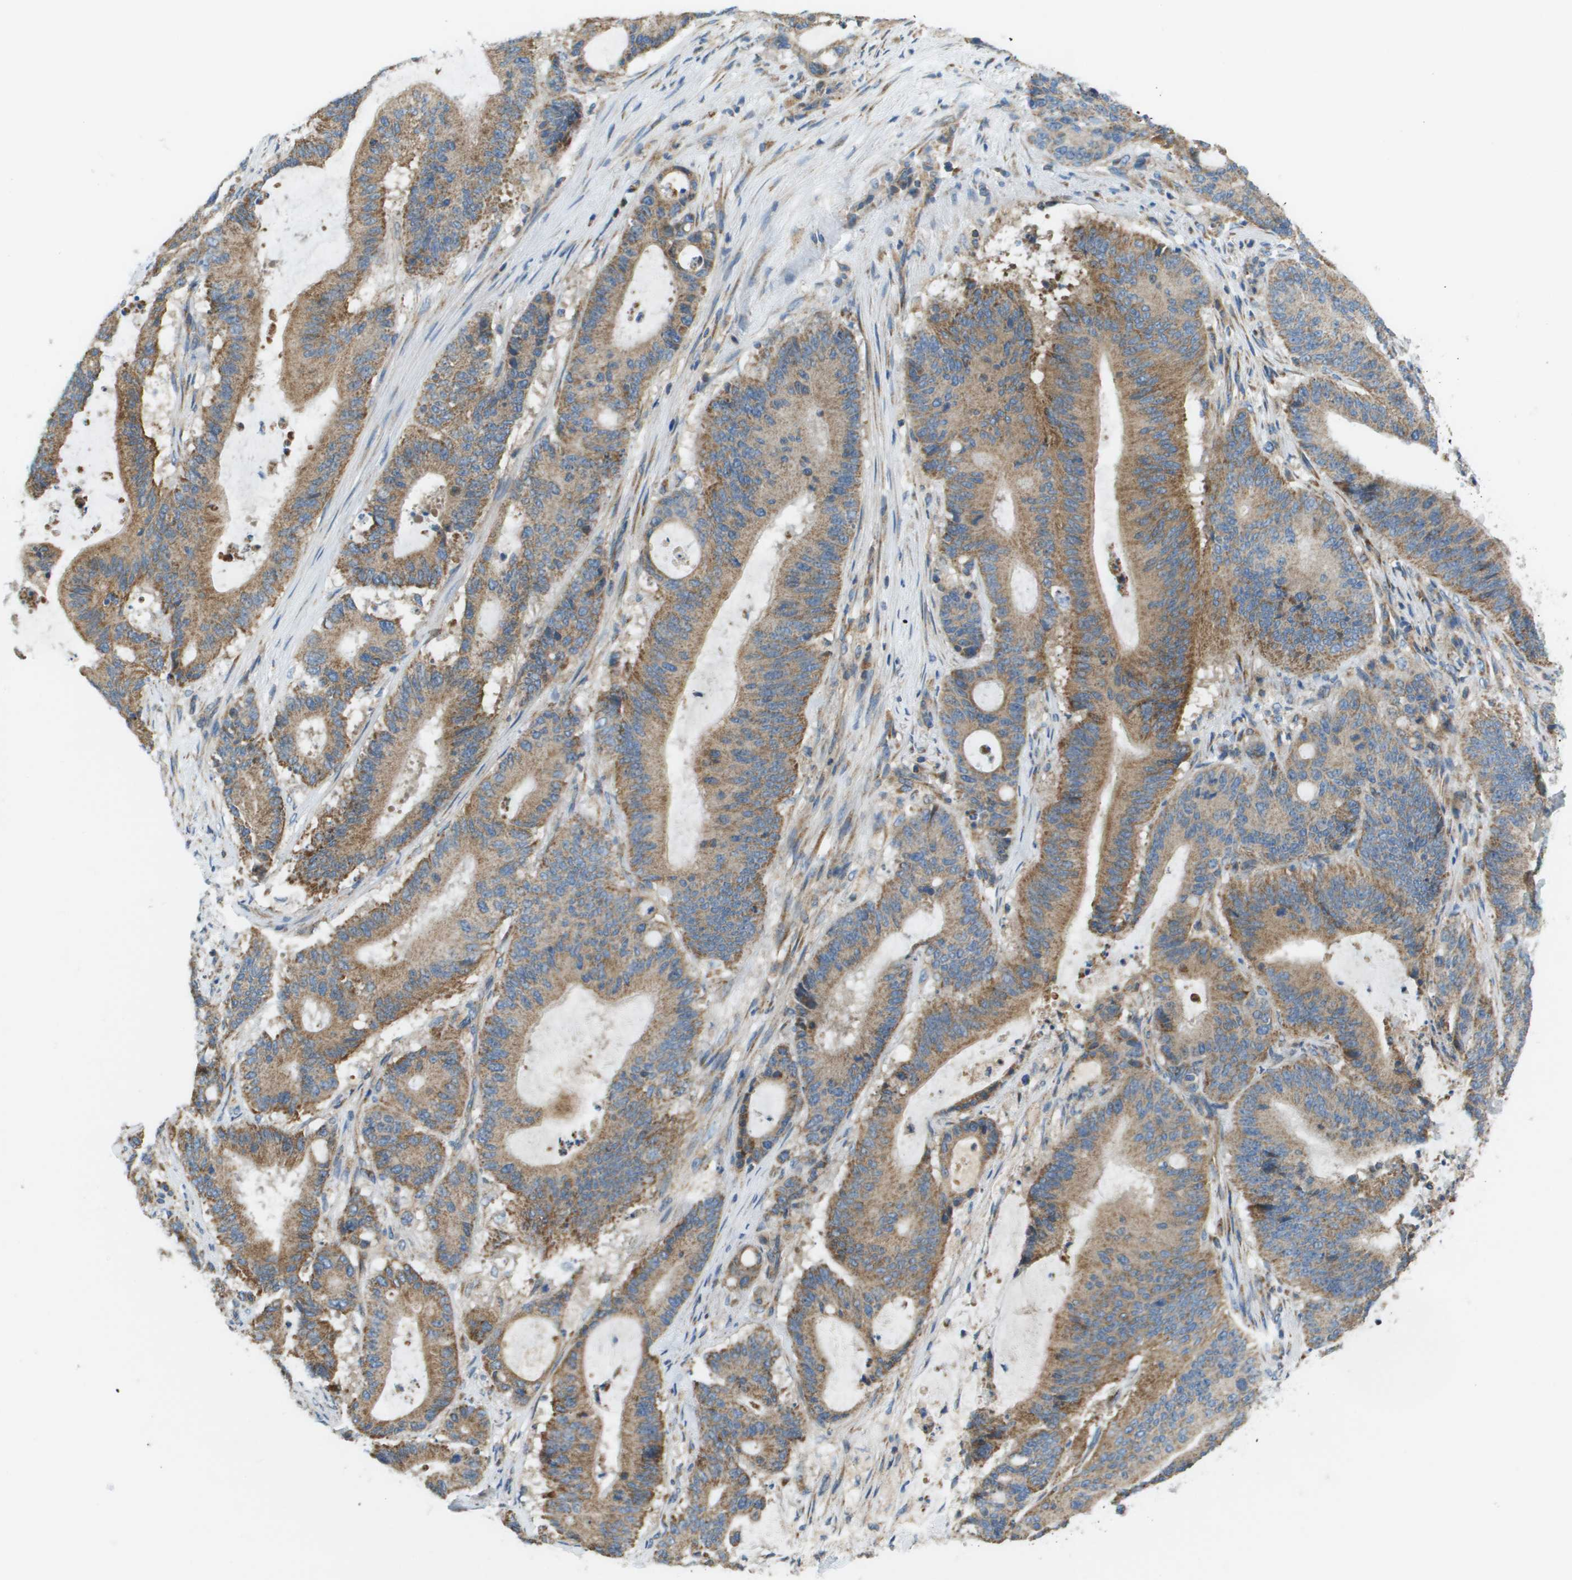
{"staining": {"intensity": "moderate", "quantity": ">75%", "location": "cytoplasmic/membranous"}, "tissue": "liver cancer", "cell_type": "Tumor cells", "image_type": "cancer", "snomed": [{"axis": "morphology", "description": "Cholangiocarcinoma"}, {"axis": "topography", "description": "Liver"}], "caption": "Immunohistochemistry (IHC) histopathology image of liver cholangiocarcinoma stained for a protein (brown), which displays medium levels of moderate cytoplasmic/membranous expression in about >75% of tumor cells.", "gene": "TAOK3", "patient": {"sex": "female", "age": 73}}